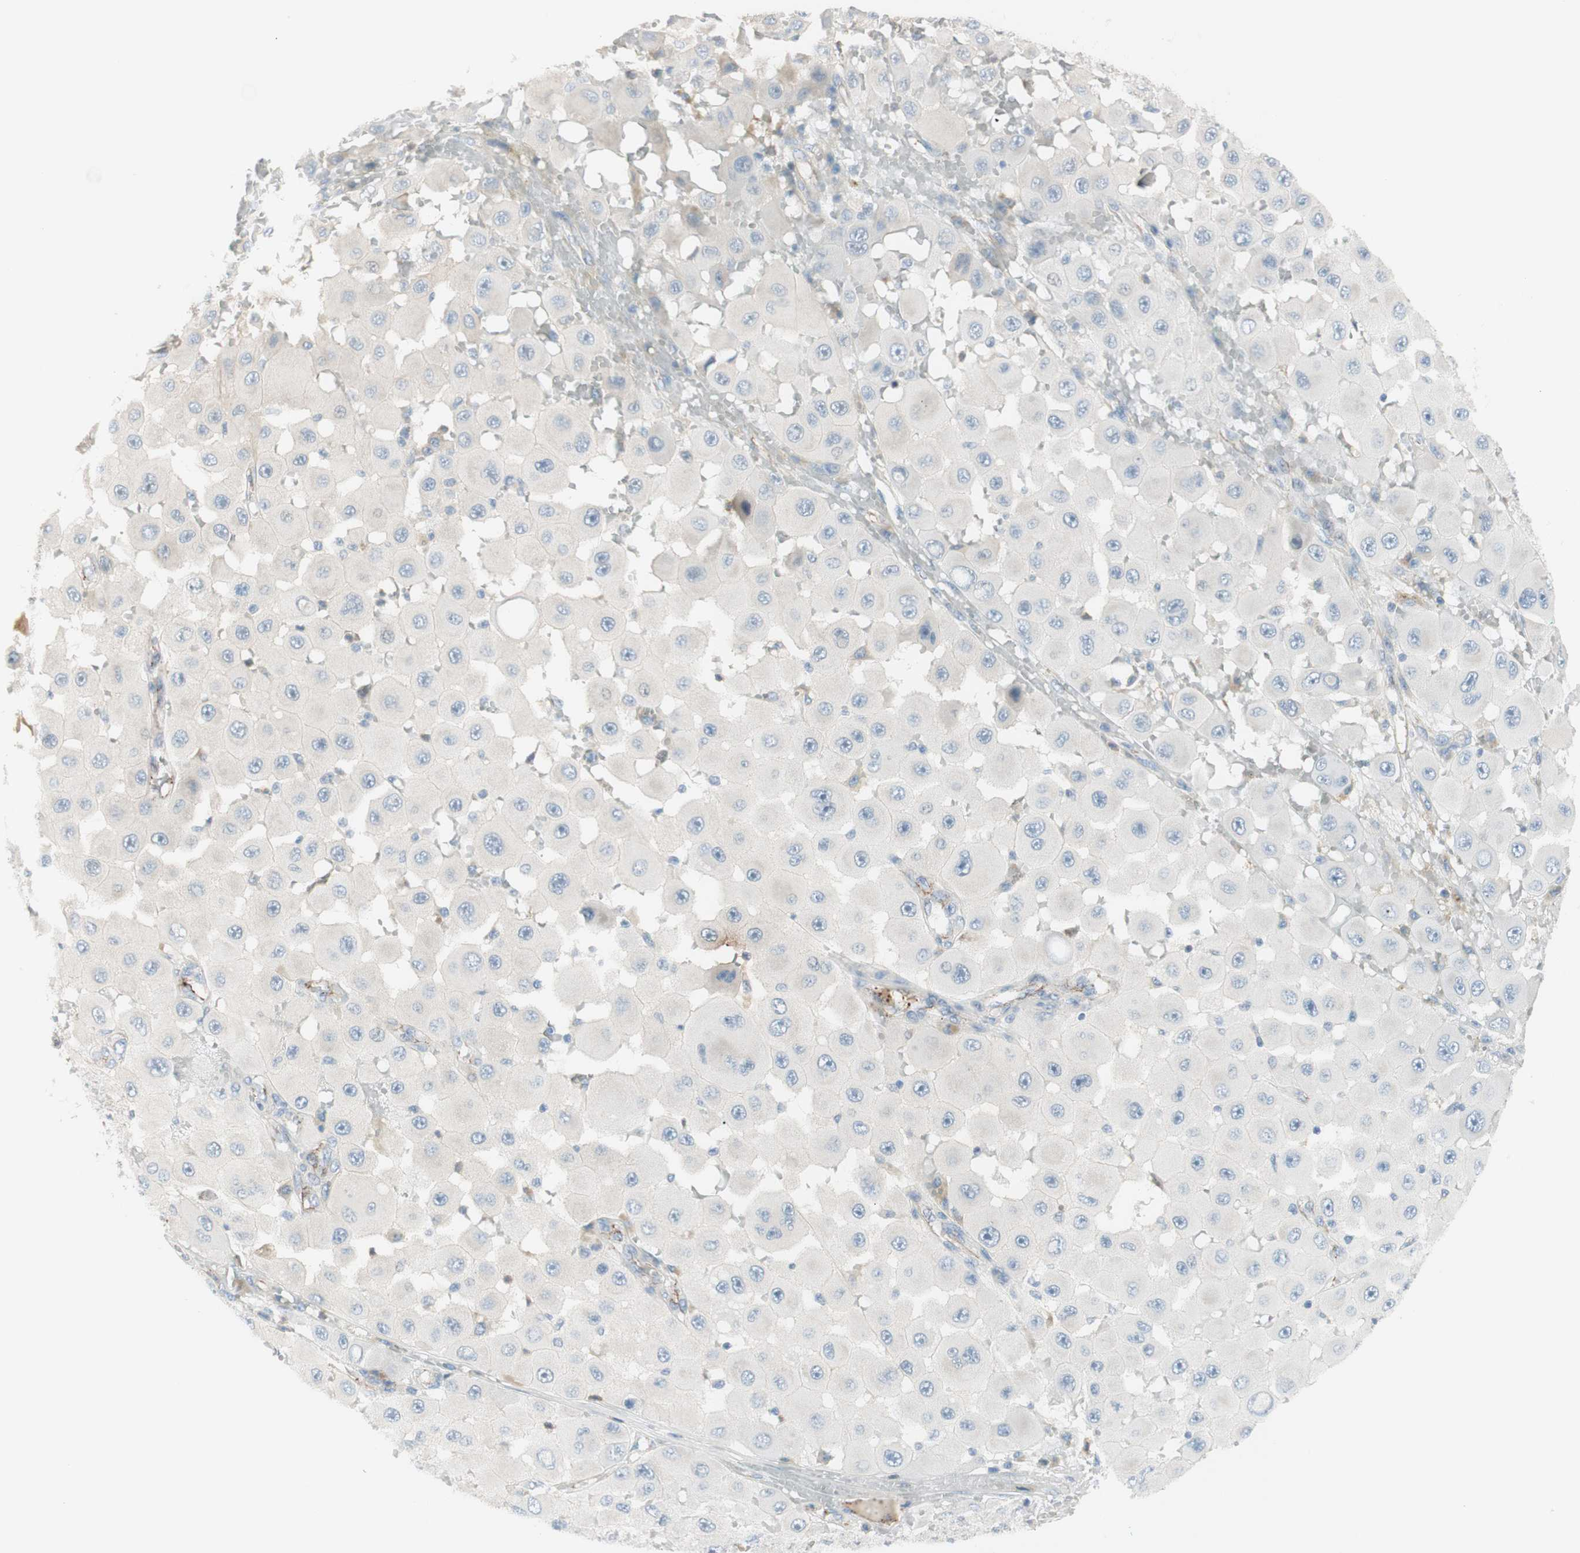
{"staining": {"intensity": "weak", "quantity": "25%-75%", "location": "cytoplasmic/membranous"}, "tissue": "melanoma", "cell_type": "Tumor cells", "image_type": "cancer", "snomed": [{"axis": "morphology", "description": "Malignant melanoma, NOS"}, {"axis": "topography", "description": "Skin"}], "caption": "Immunohistochemistry (IHC) of human melanoma exhibits low levels of weak cytoplasmic/membranous positivity in approximately 25%-75% of tumor cells.", "gene": "TJP1", "patient": {"sex": "female", "age": 81}}